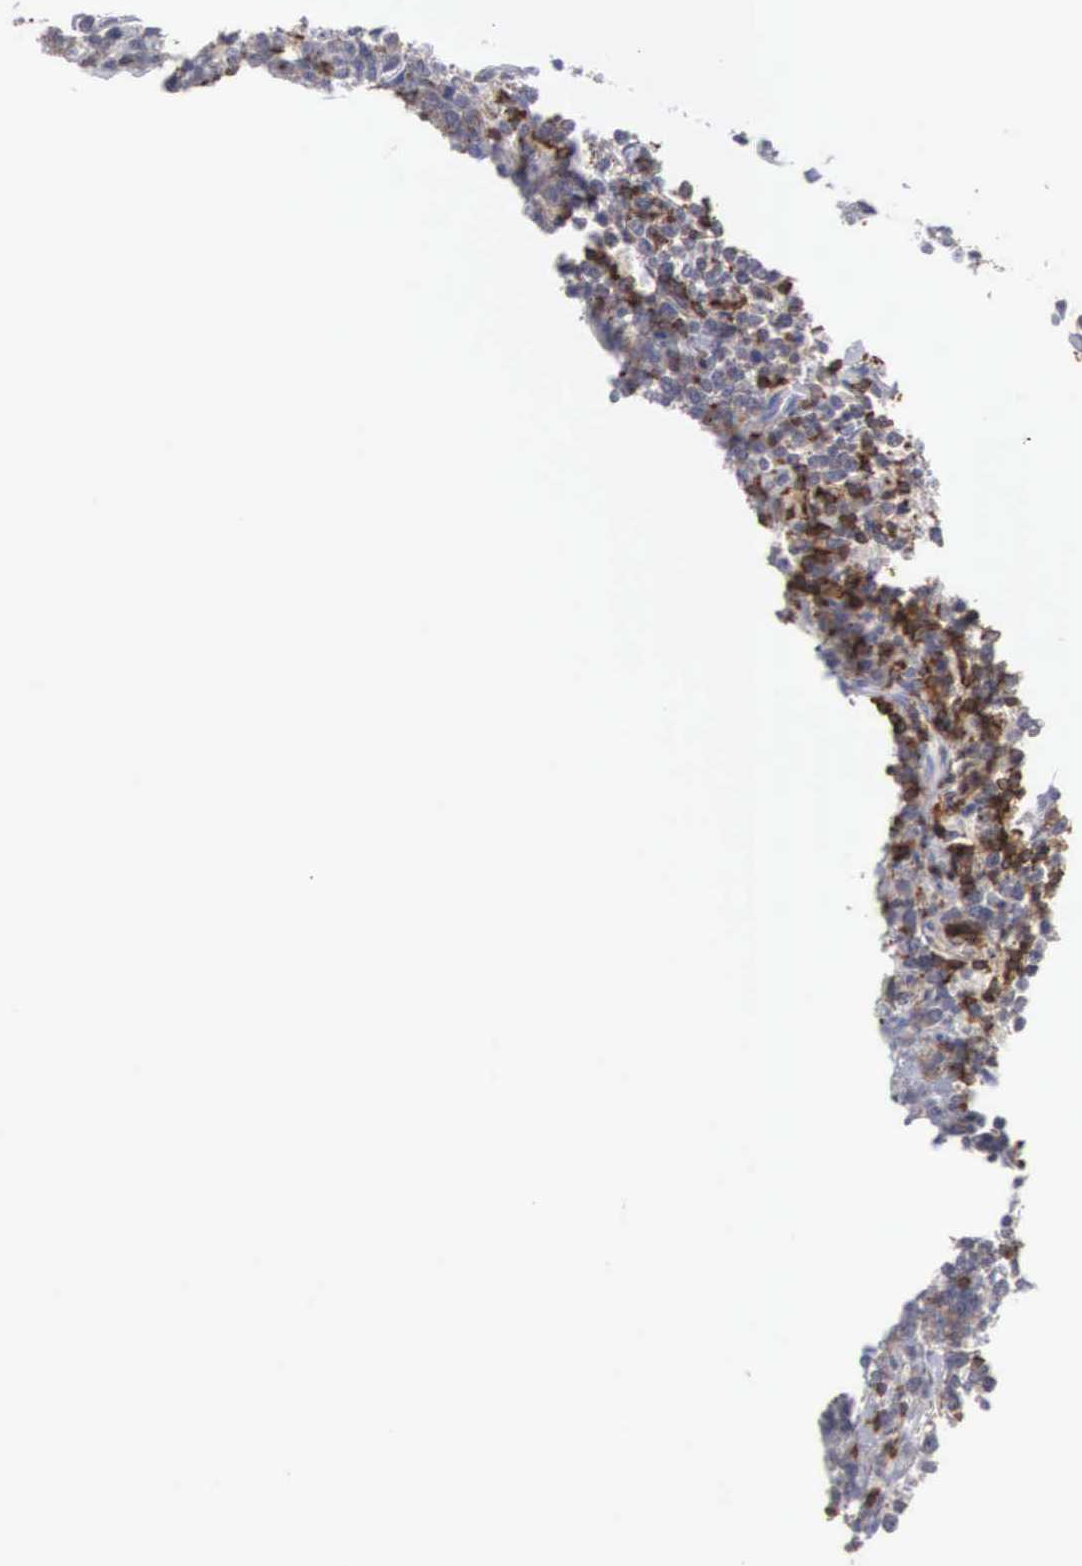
{"staining": {"intensity": "moderate", "quantity": "25%-75%", "location": "cytoplasmic/membranous,nuclear"}, "tissue": "lymphoma", "cell_type": "Tumor cells", "image_type": "cancer", "snomed": [{"axis": "morphology", "description": "Malignant lymphoma, non-Hodgkin's type, High grade"}, {"axis": "topography", "description": "Small intestine"}, {"axis": "topography", "description": "Colon"}], "caption": "Protein staining shows moderate cytoplasmic/membranous and nuclear staining in about 25%-75% of tumor cells in lymphoma. The staining was performed using DAB (3,3'-diaminobenzidine) to visualize the protein expression in brown, while the nuclei were stained in blue with hematoxylin (Magnification: 20x).", "gene": "SH3BP1", "patient": {"sex": "male", "age": 8}}